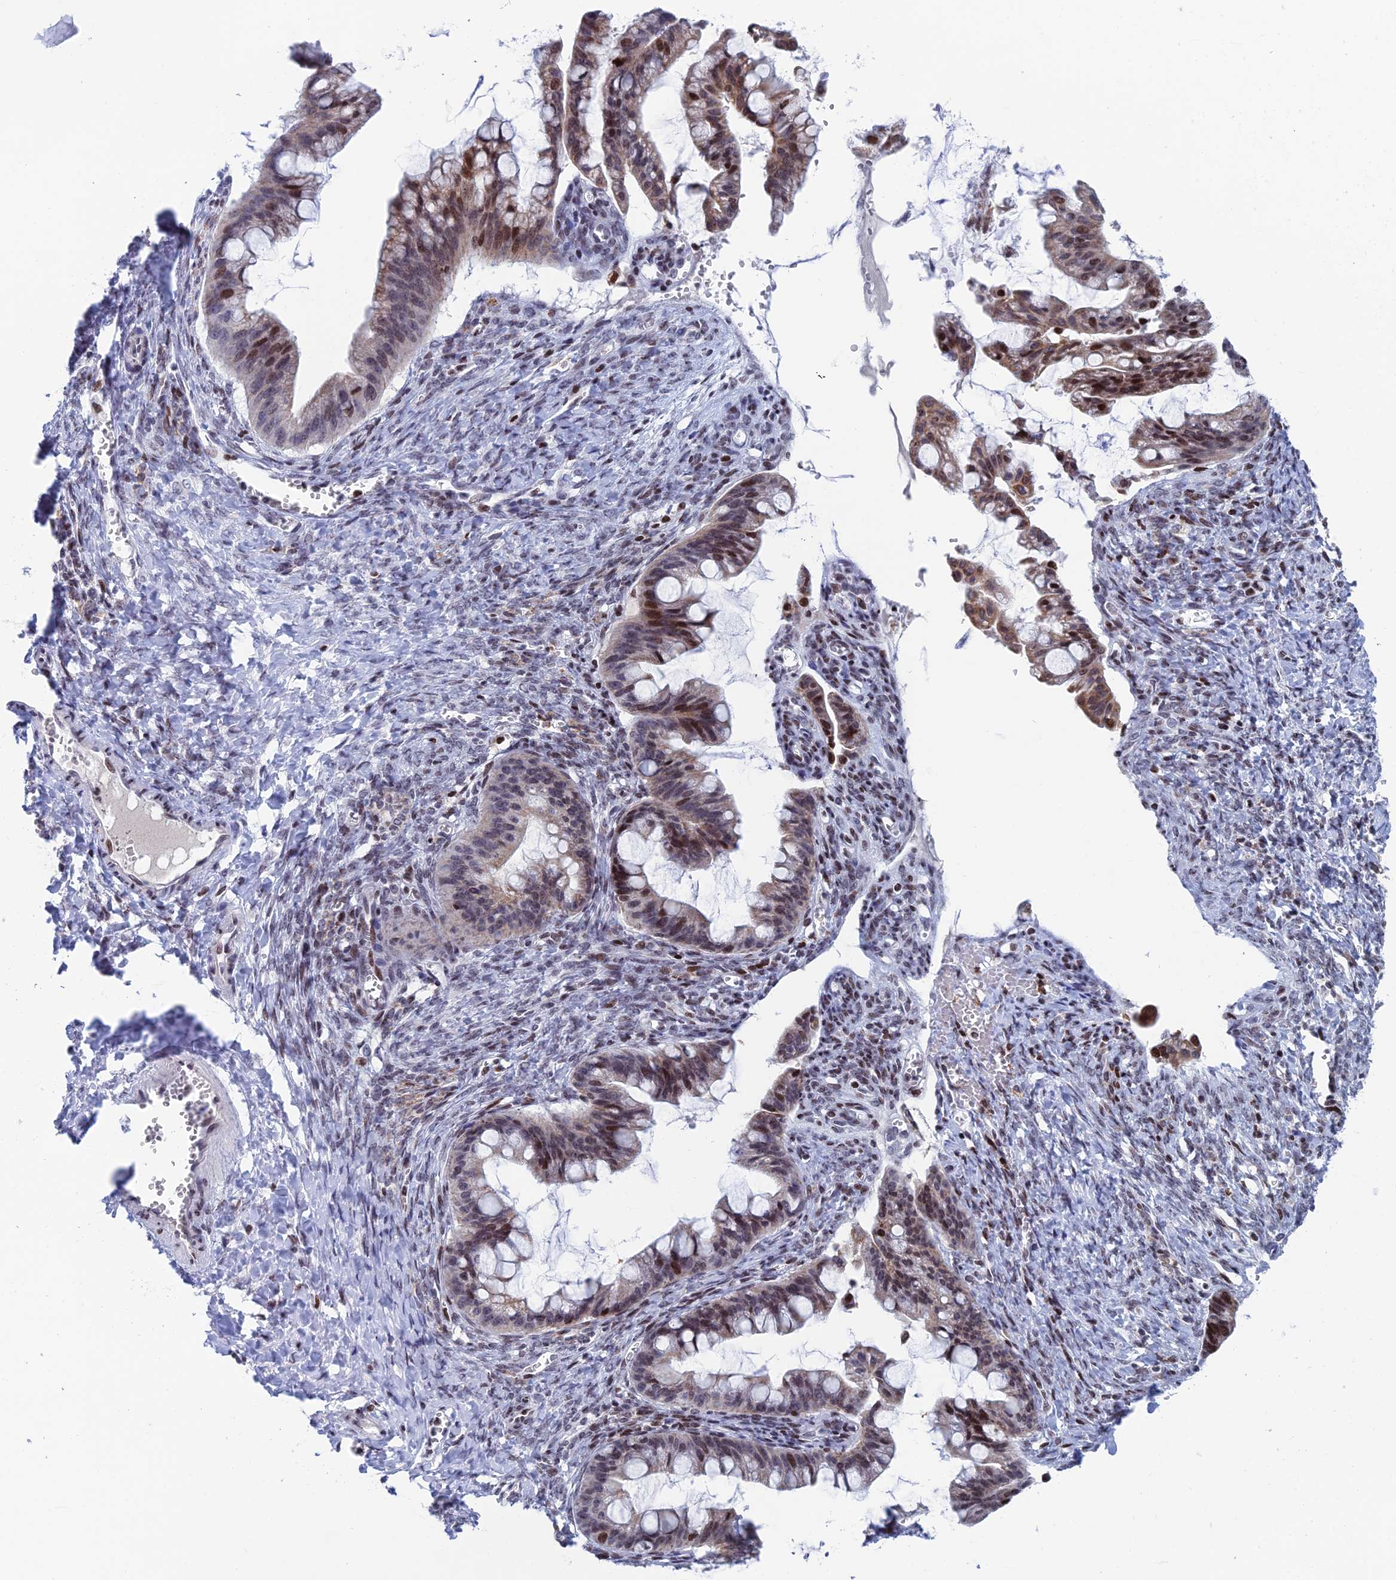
{"staining": {"intensity": "moderate", "quantity": "25%-75%", "location": "cytoplasmic/membranous,nuclear"}, "tissue": "ovarian cancer", "cell_type": "Tumor cells", "image_type": "cancer", "snomed": [{"axis": "morphology", "description": "Cystadenocarcinoma, mucinous, NOS"}, {"axis": "topography", "description": "Ovary"}], "caption": "Ovarian cancer (mucinous cystadenocarcinoma) stained with DAB immunohistochemistry (IHC) shows medium levels of moderate cytoplasmic/membranous and nuclear expression in about 25%-75% of tumor cells.", "gene": "AFF3", "patient": {"sex": "female", "age": 73}}